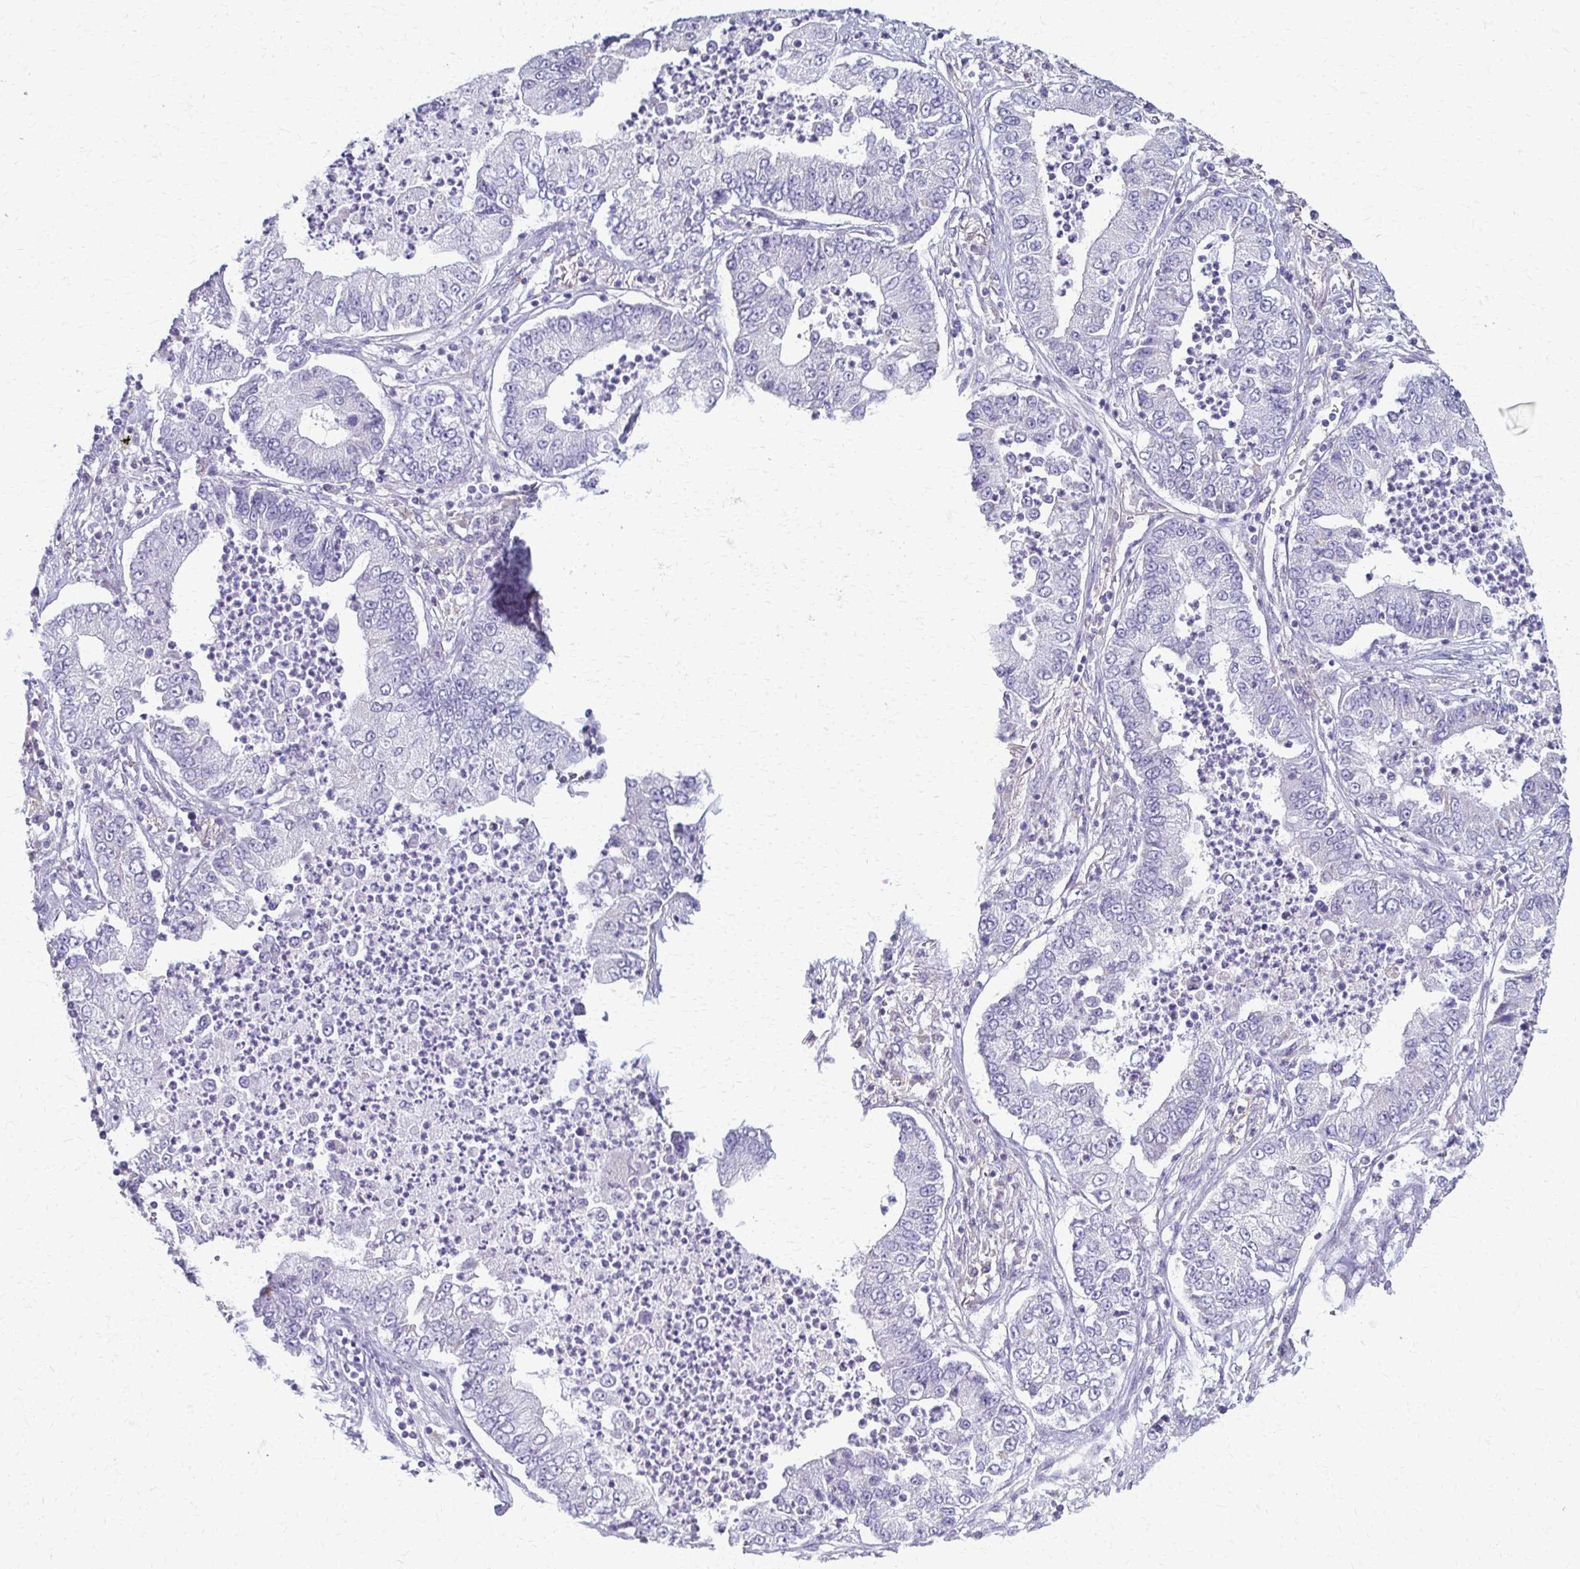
{"staining": {"intensity": "negative", "quantity": "none", "location": "none"}, "tissue": "lung cancer", "cell_type": "Tumor cells", "image_type": "cancer", "snomed": [{"axis": "morphology", "description": "Adenocarcinoma, NOS"}, {"axis": "topography", "description": "Lung"}], "caption": "This is a micrograph of IHC staining of lung adenocarcinoma, which shows no positivity in tumor cells.", "gene": "FCGR2B", "patient": {"sex": "female", "age": 57}}